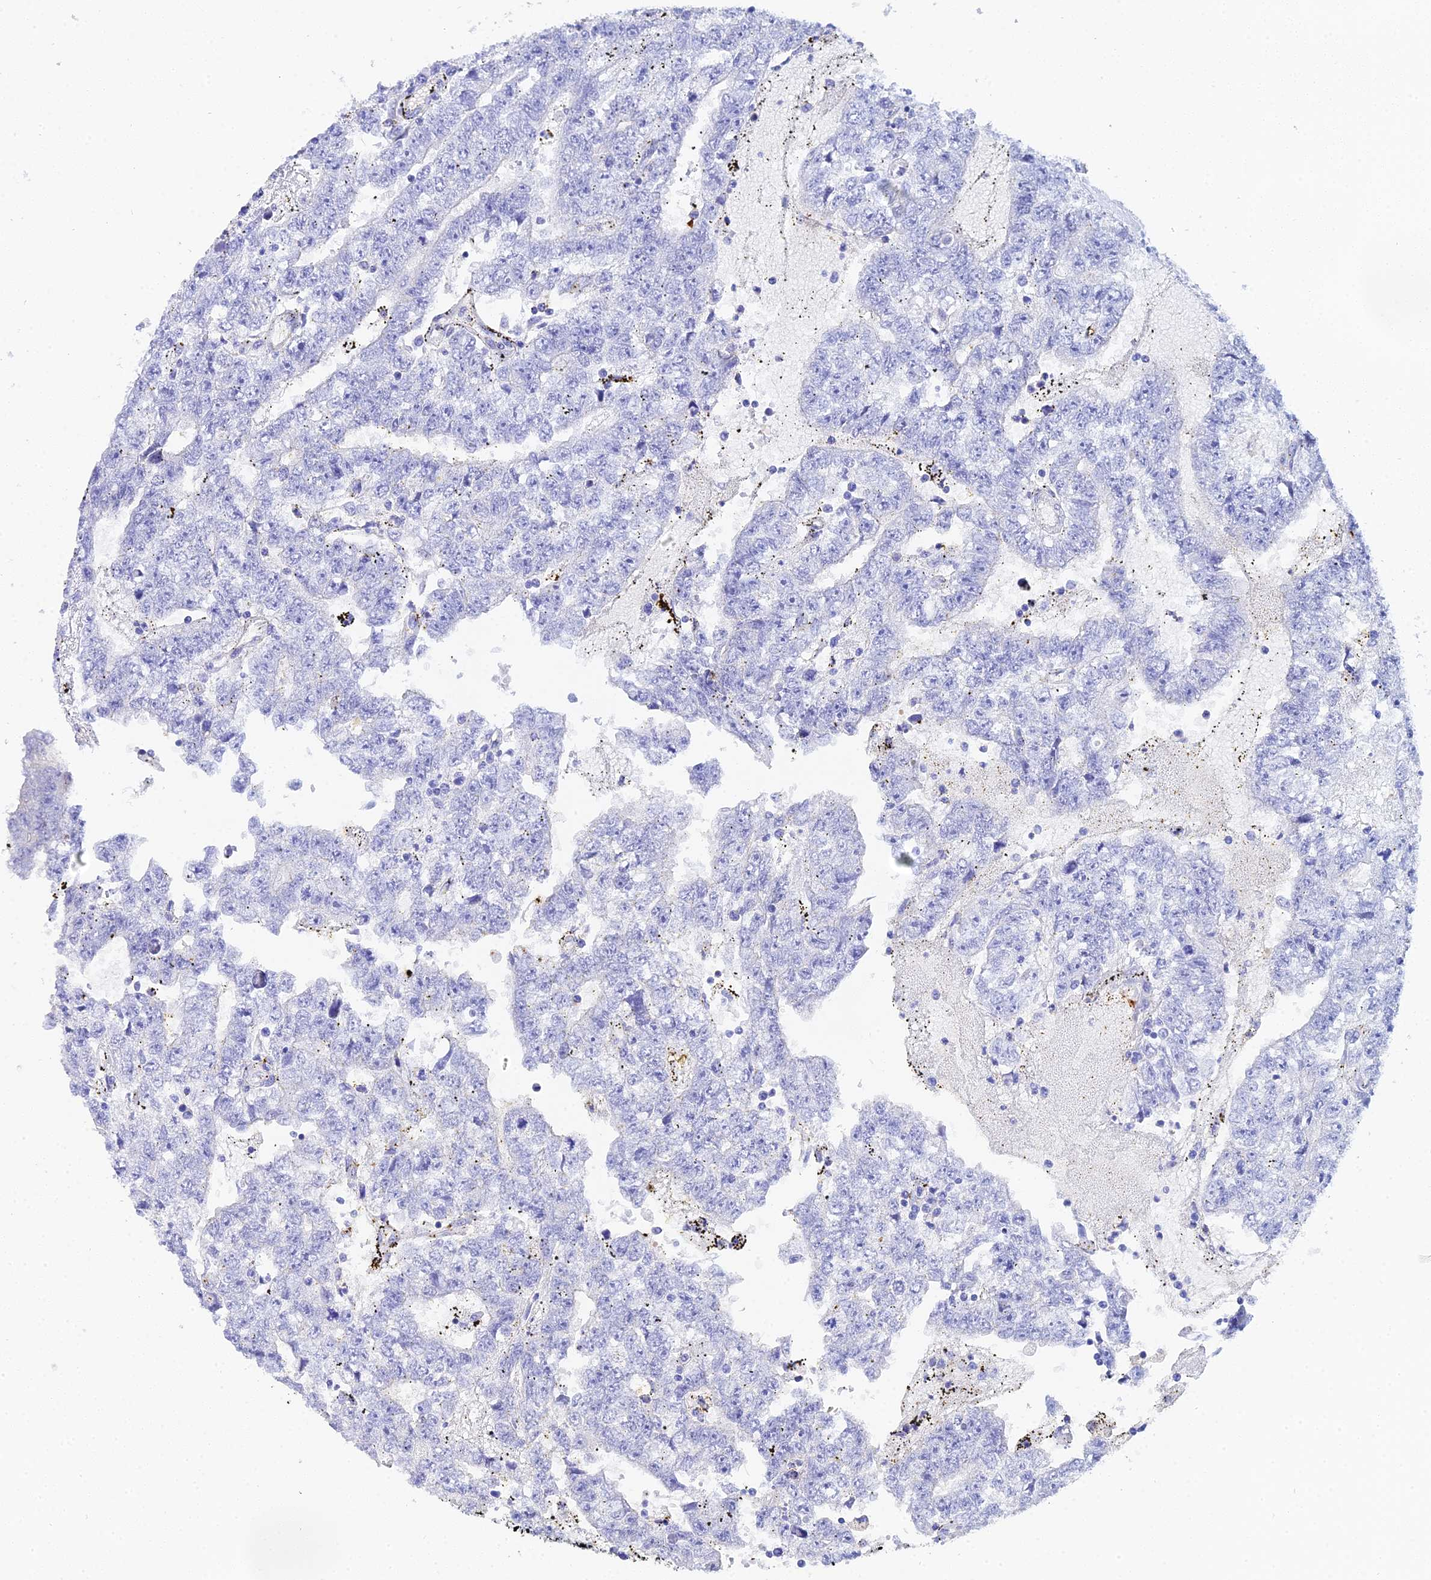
{"staining": {"intensity": "negative", "quantity": "none", "location": "none"}, "tissue": "testis cancer", "cell_type": "Tumor cells", "image_type": "cancer", "snomed": [{"axis": "morphology", "description": "Carcinoma, Embryonal, NOS"}, {"axis": "topography", "description": "Testis"}], "caption": "Immunohistochemistry histopathology image of human embryonal carcinoma (testis) stained for a protein (brown), which displays no expression in tumor cells. Nuclei are stained in blue.", "gene": "CELA3A", "patient": {"sex": "male", "age": 25}}